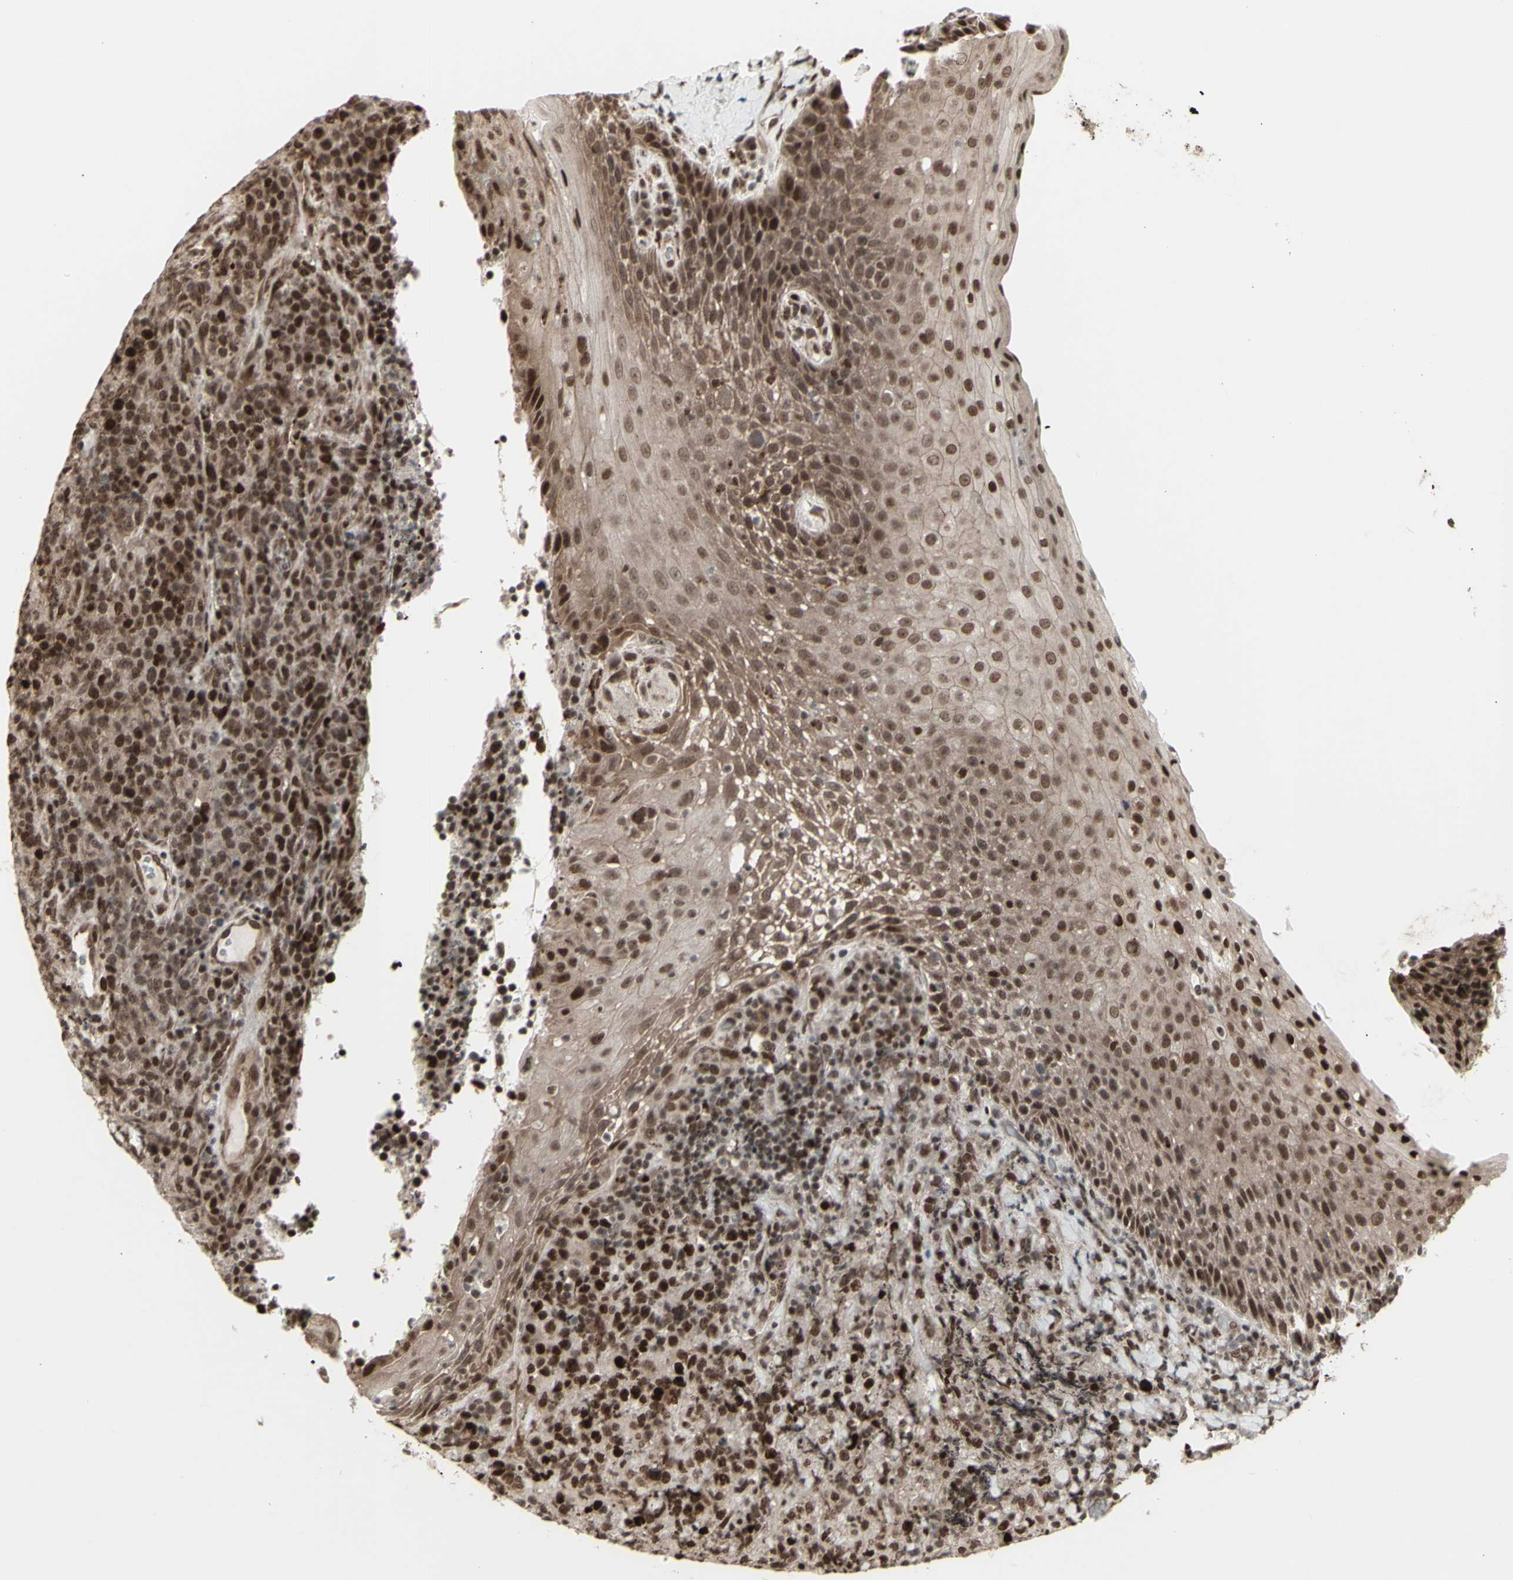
{"staining": {"intensity": "strong", "quantity": ">75%", "location": "cytoplasmic/membranous,nuclear"}, "tissue": "lymphoma", "cell_type": "Tumor cells", "image_type": "cancer", "snomed": [{"axis": "morphology", "description": "Malignant lymphoma, non-Hodgkin's type, High grade"}, {"axis": "topography", "description": "Tonsil"}], "caption": "Lymphoma stained with immunohistochemistry (IHC) displays strong cytoplasmic/membranous and nuclear expression in approximately >75% of tumor cells.", "gene": "CBX1", "patient": {"sex": "female", "age": 36}}